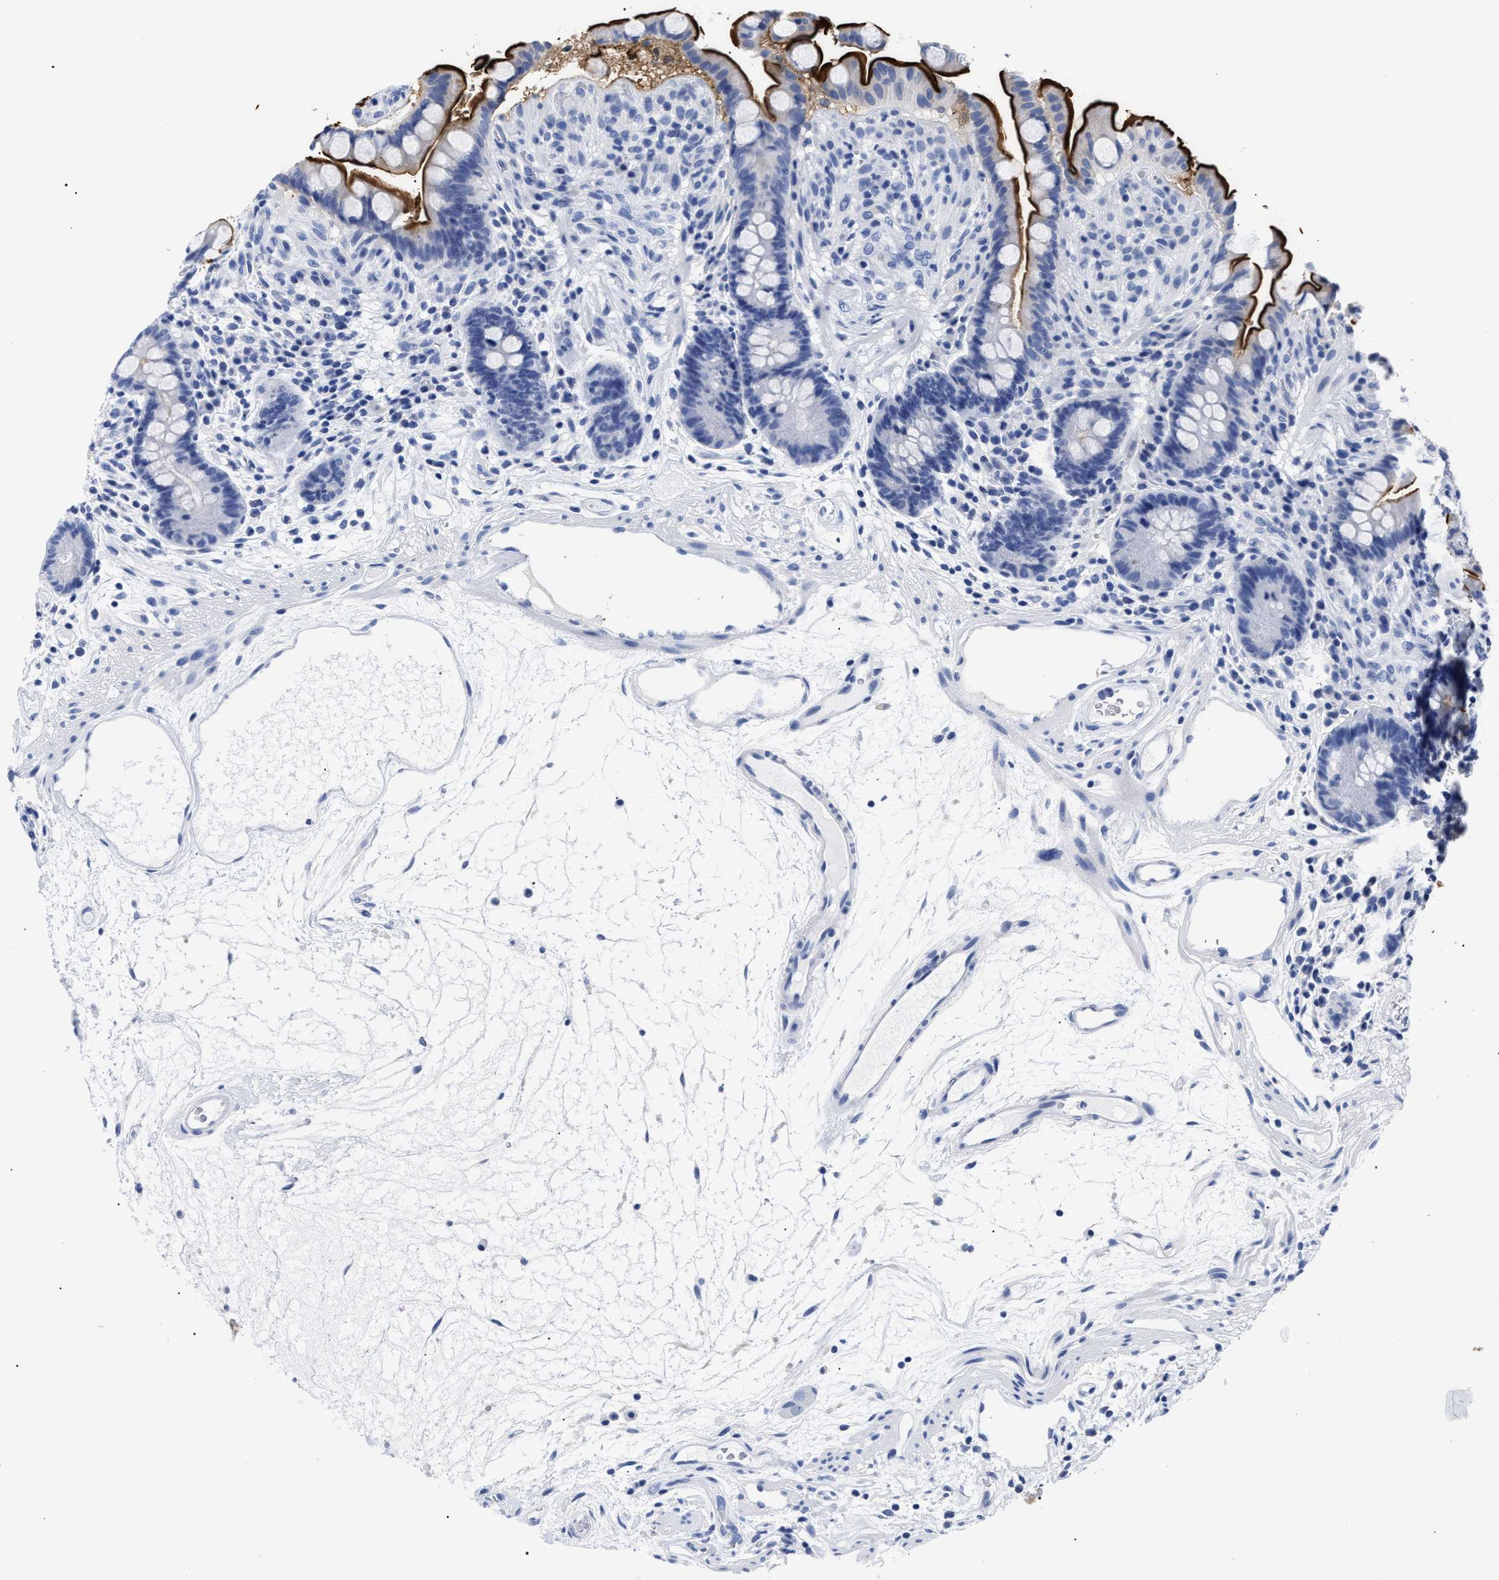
{"staining": {"intensity": "negative", "quantity": "none", "location": "none"}, "tissue": "colon", "cell_type": "Endothelial cells", "image_type": "normal", "snomed": [{"axis": "morphology", "description": "Normal tissue, NOS"}, {"axis": "topography", "description": "Colon"}], "caption": "This is an immunohistochemistry (IHC) image of benign human colon. There is no staining in endothelial cells.", "gene": "ALPG", "patient": {"sex": "male", "age": 73}}